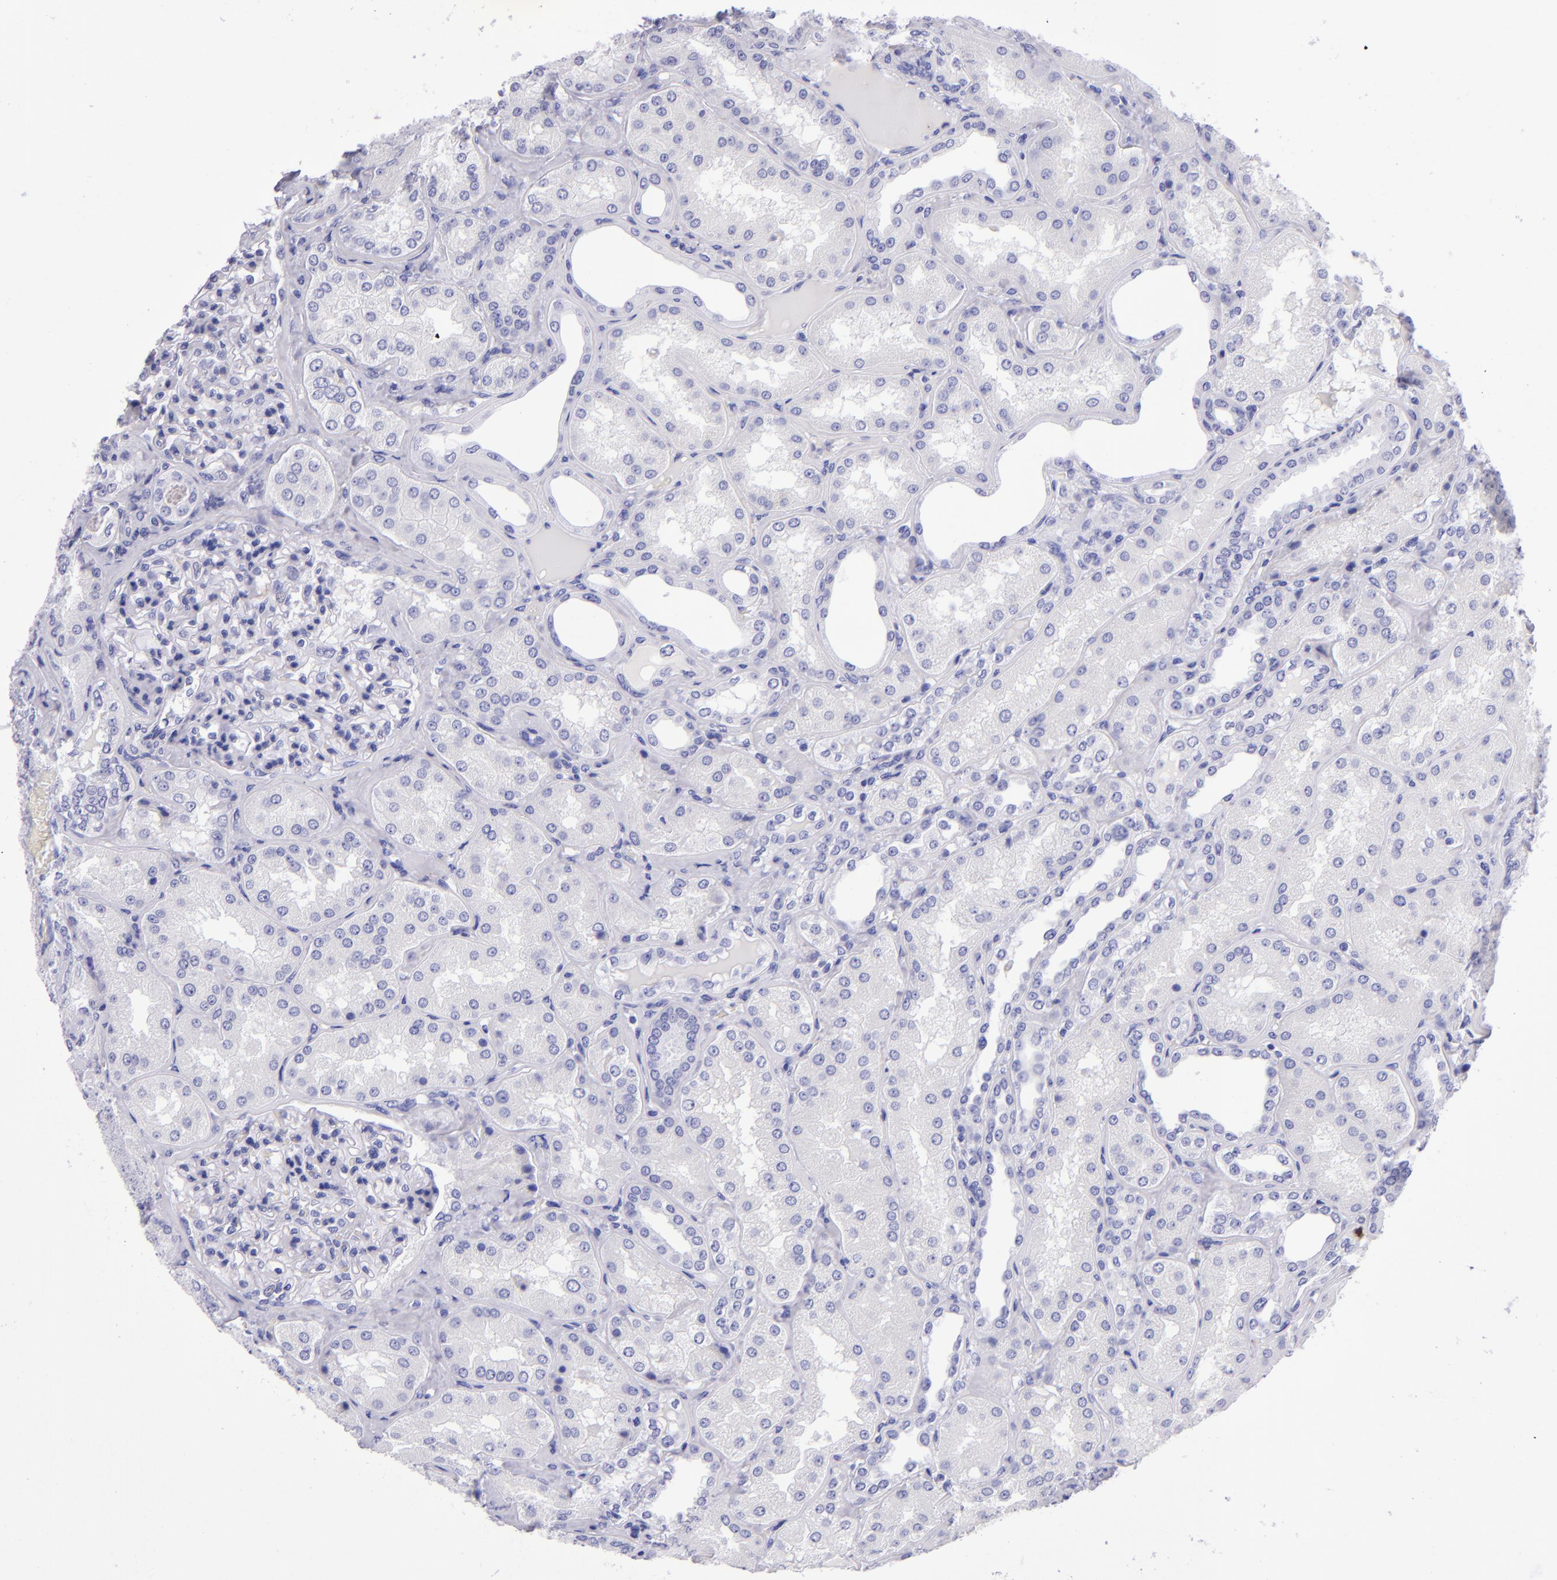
{"staining": {"intensity": "negative", "quantity": "none", "location": "none"}, "tissue": "kidney", "cell_type": "Cells in glomeruli", "image_type": "normal", "snomed": [{"axis": "morphology", "description": "Normal tissue, NOS"}, {"axis": "topography", "description": "Kidney"}], "caption": "Immunohistochemistry (IHC) of benign human kidney exhibits no staining in cells in glomeruli. (Immunohistochemistry, brightfield microscopy, high magnification).", "gene": "TYRP1", "patient": {"sex": "female", "age": 56}}